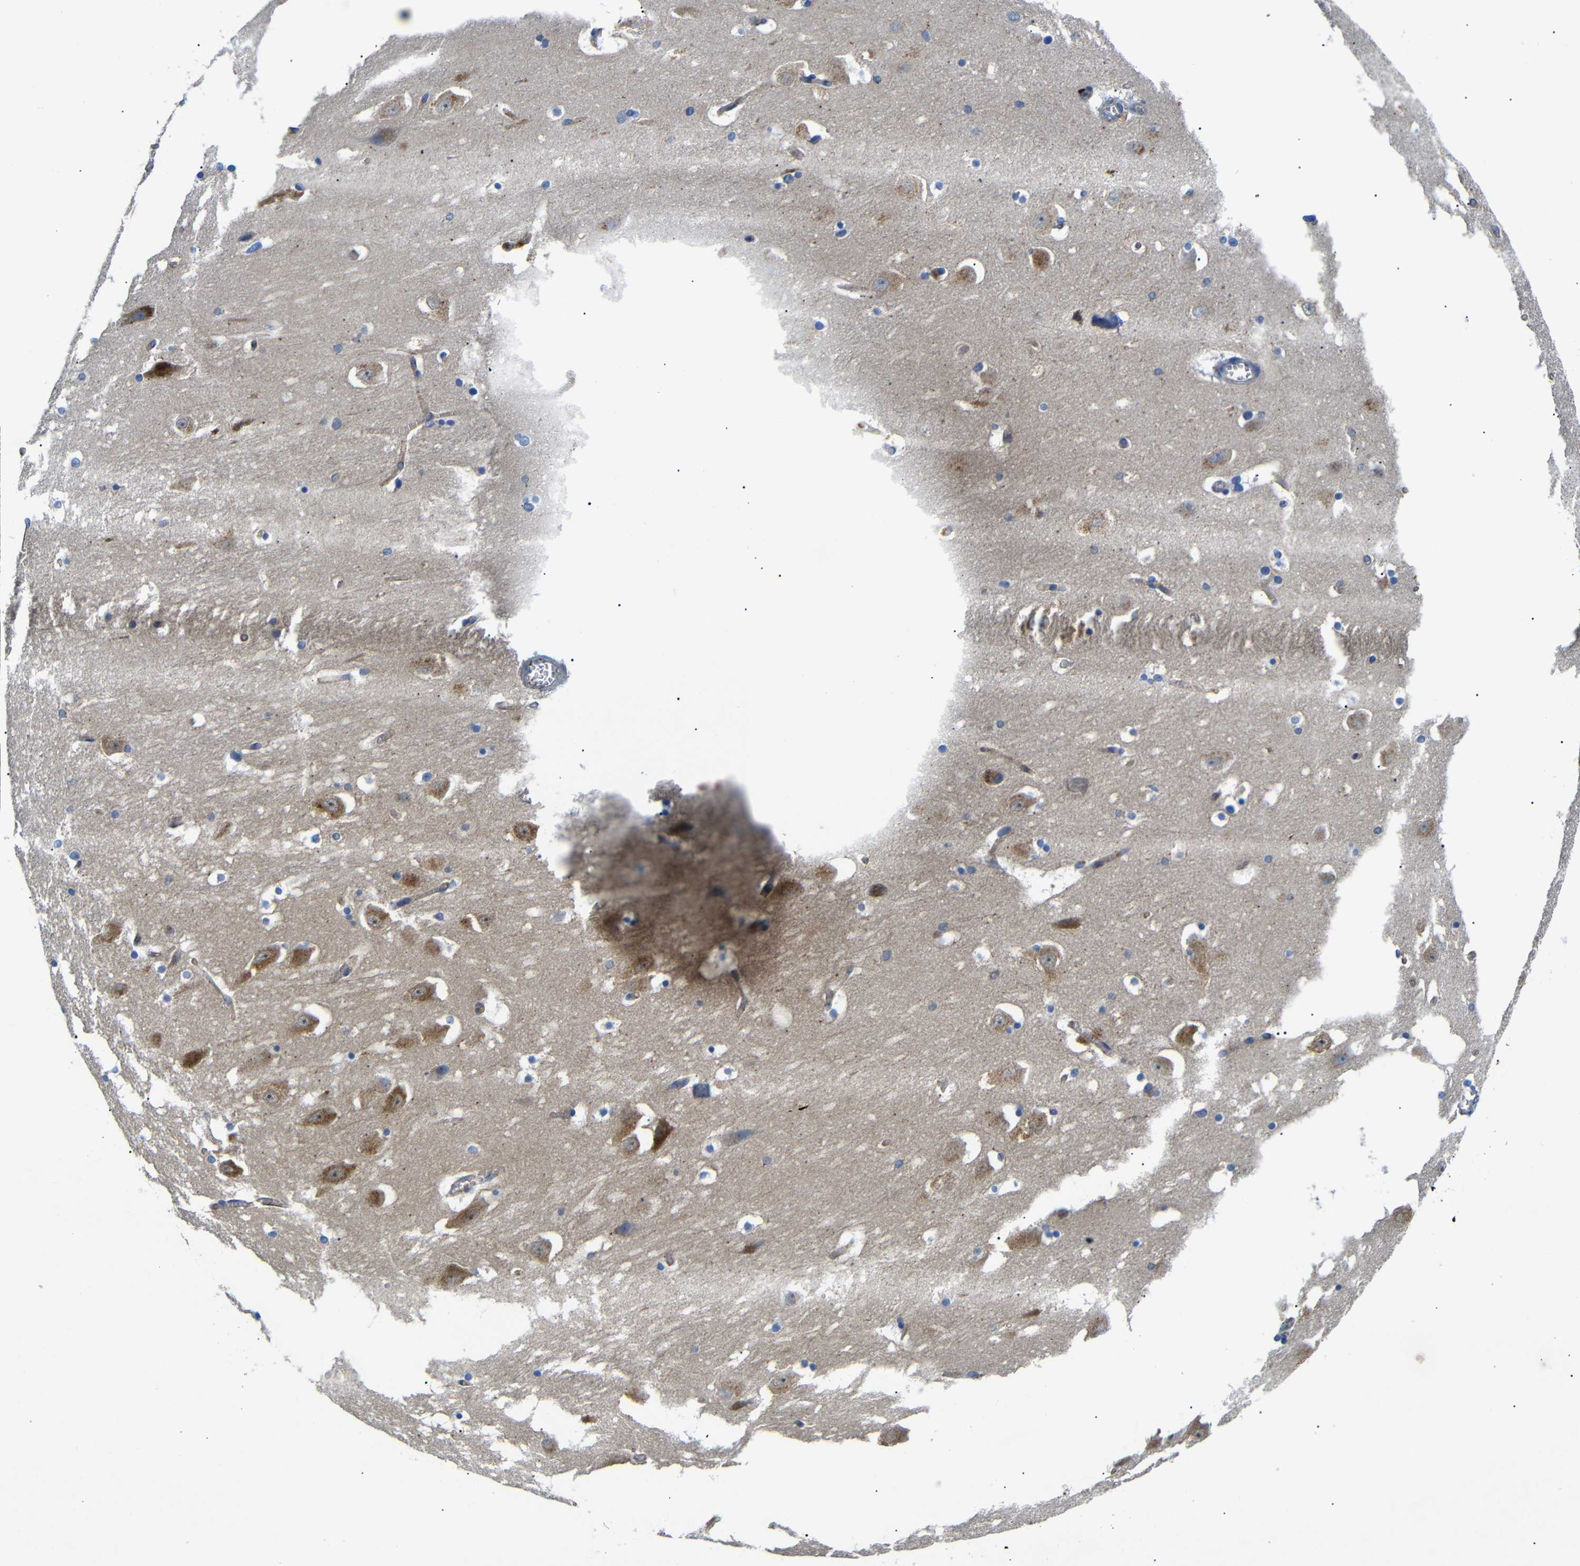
{"staining": {"intensity": "negative", "quantity": "none", "location": "none"}, "tissue": "hippocampus", "cell_type": "Glial cells", "image_type": "normal", "snomed": [{"axis": "morphology", "description": "Normal tissue, NOS"}, {"axis": "topography", "description": "Hippocampus"}], "caption": "Hippocampus stained for a protein using immunohistochemistry (IHC) demonstrates no staining glial cells.", "gene": "SDCBP", "patient": {"sex": "male", "age": 45}}